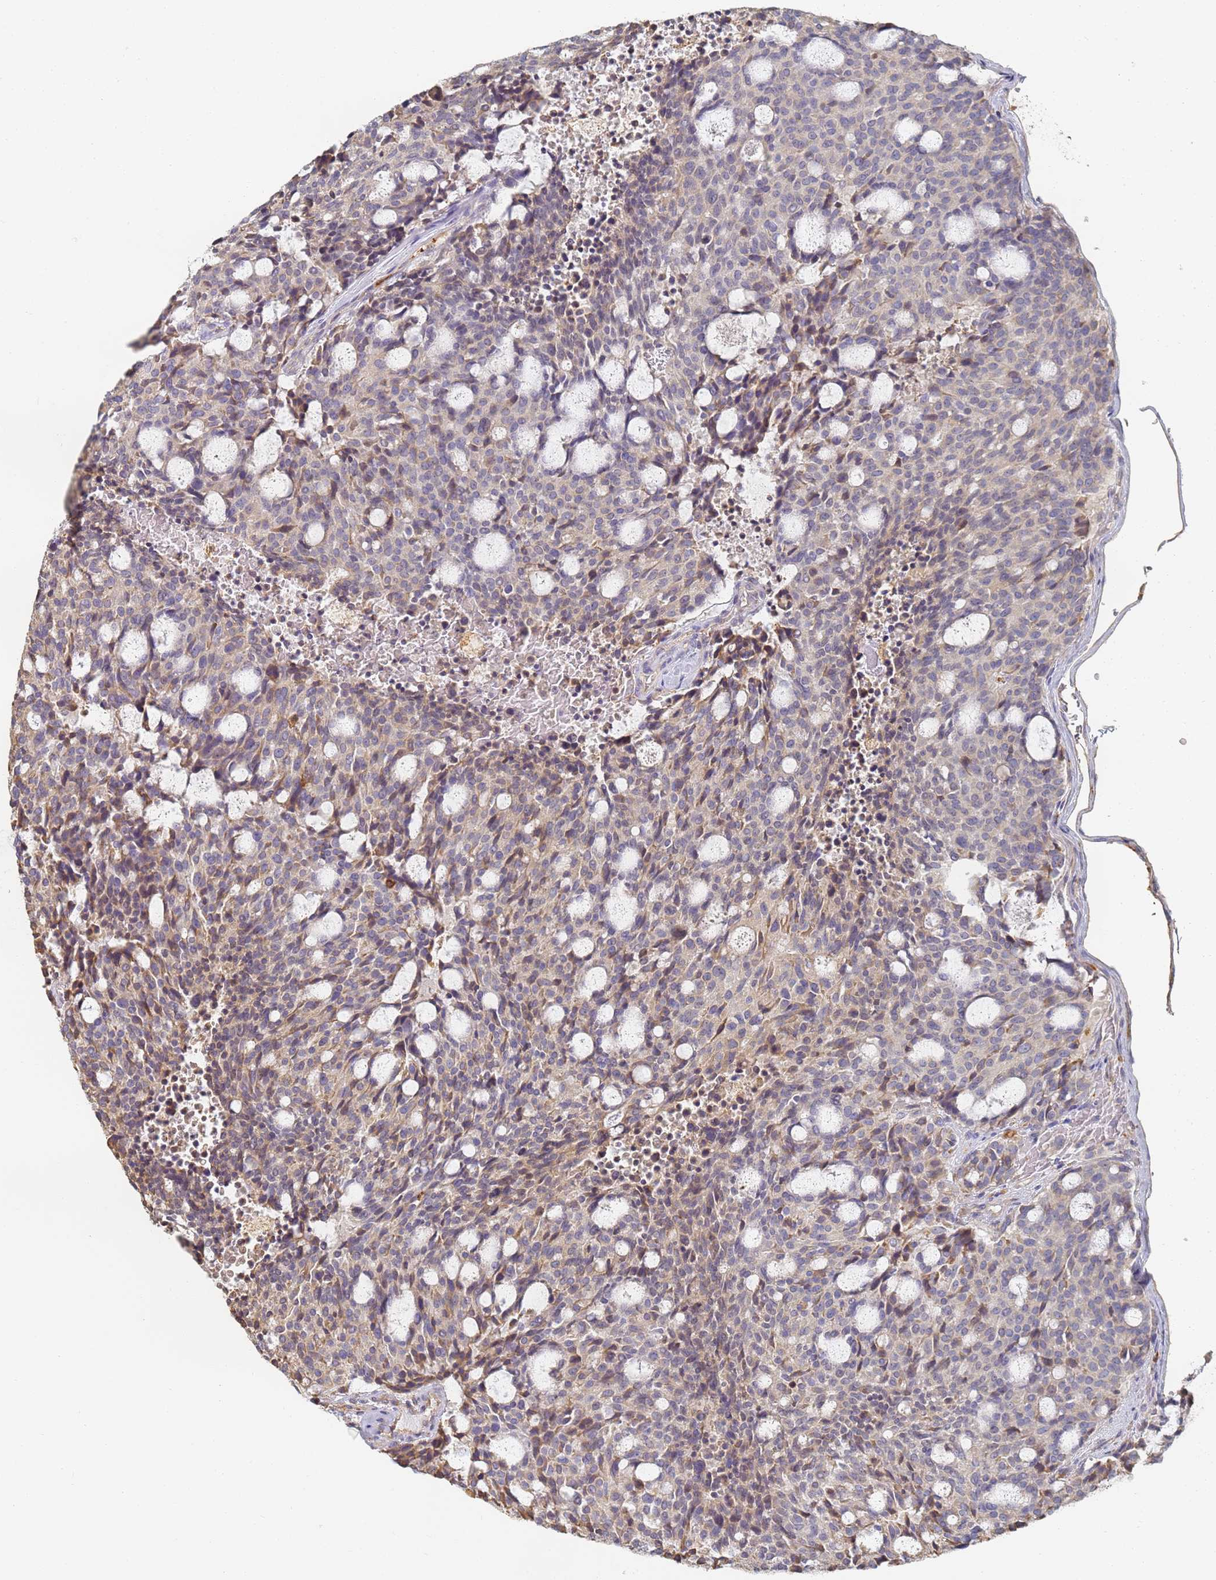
{"staining": {"intensity": "weak", "quantity": "<25%", "location": "cytoplasmic/membranous"}, "tissue": "carcinoid", "cell_type": "Tumor cells", "image_type": "cancer", "snomed": [{"axis": "morphology", "description": "Carcinoid, malignant, NOS"}, {"axis": "topography", "description": "Pancreas"}], "caption": "Immunohistochemical staining of human malignant carcinoid shows no significant expression in tumor cells.", "gene": "BIN2", "patient": {"sex": "female", "age": 54}}